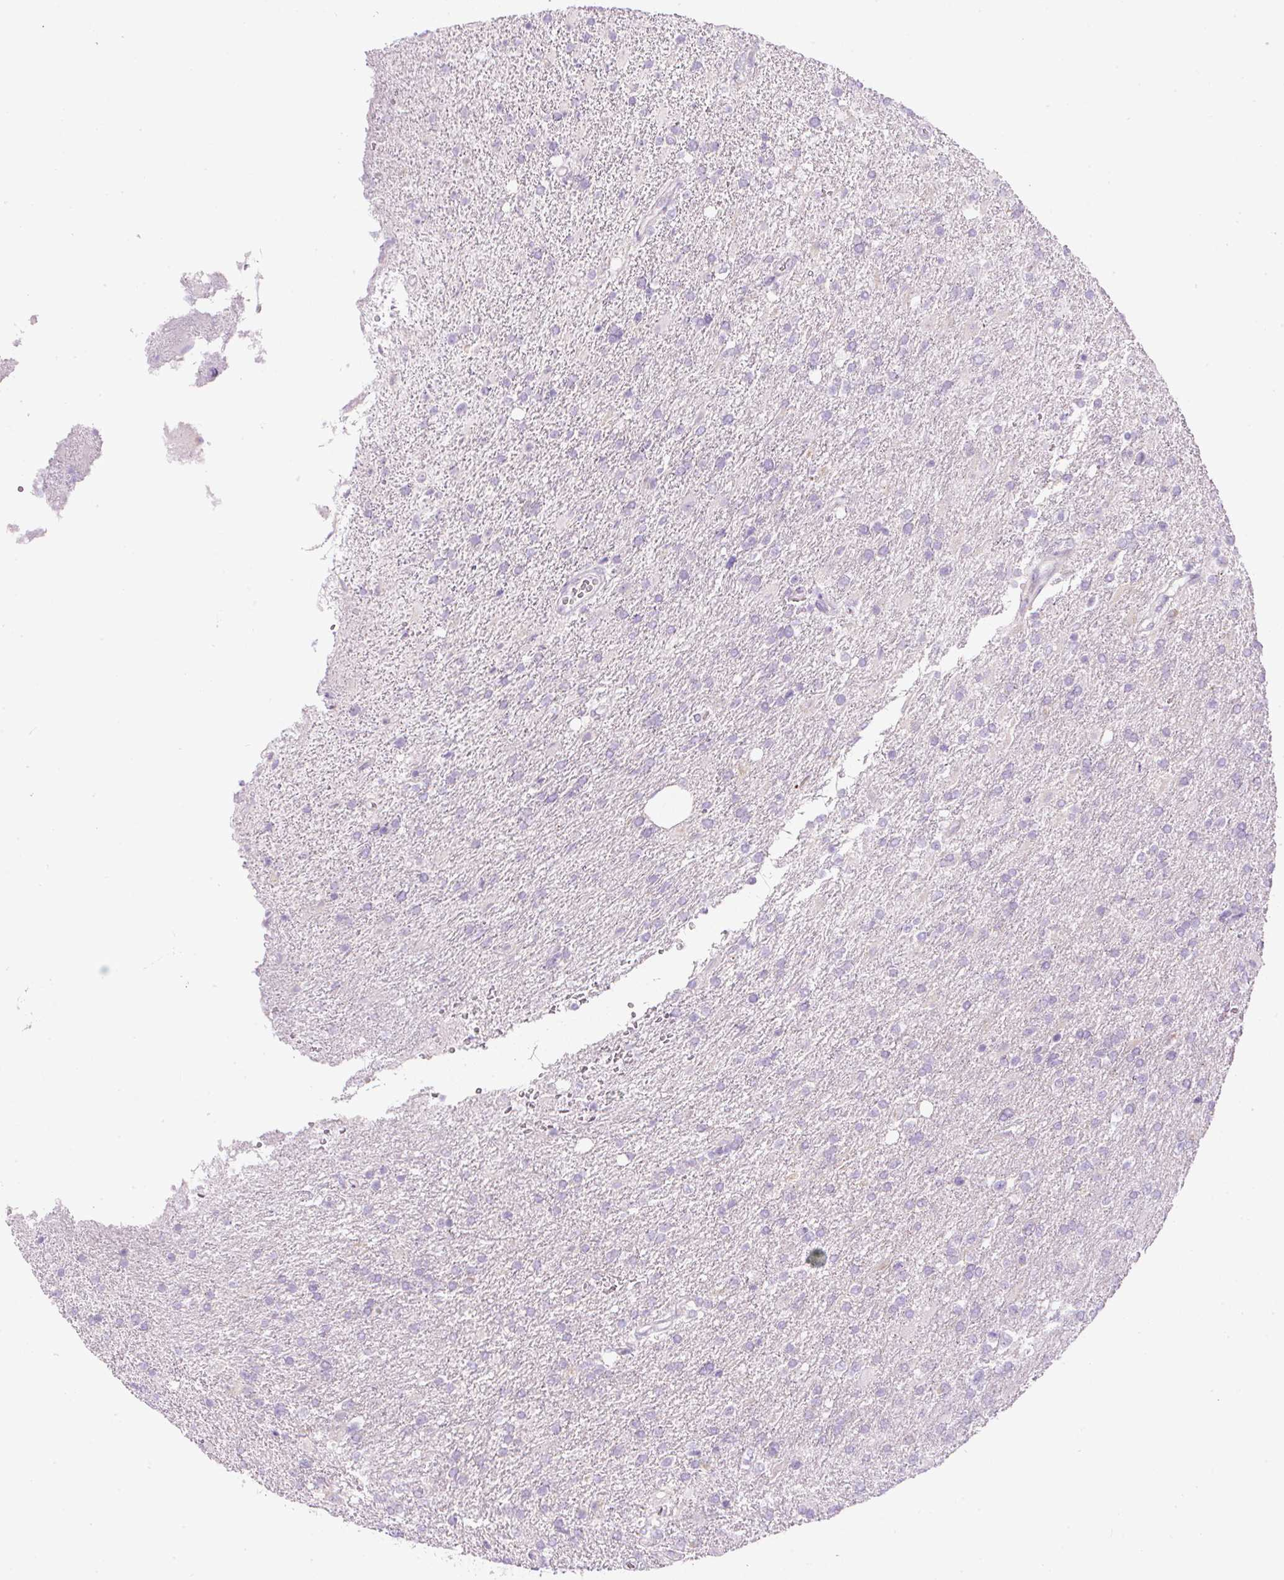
{"staining": {"intensity": "negative", "quantity": "none", "location": "none"}, "tissue": "glioma", "cell_type": "Tumor cells", "image_type": "cancer", "snomed": [{"axis": "morphology", "description": "Glioma, malignant, High grade"}, {"axis": "topography", "description": "Brain"}], "caption": "The photomicrograph shows no staining of tumor cells in glioma. (DAB (3,3'-diaminobenzidine) immunohistochemistry visualized using brightfield microscopy, high magnification).", "gene": "FGFBP3", "patient": {"sex": "male", "age": 56}}